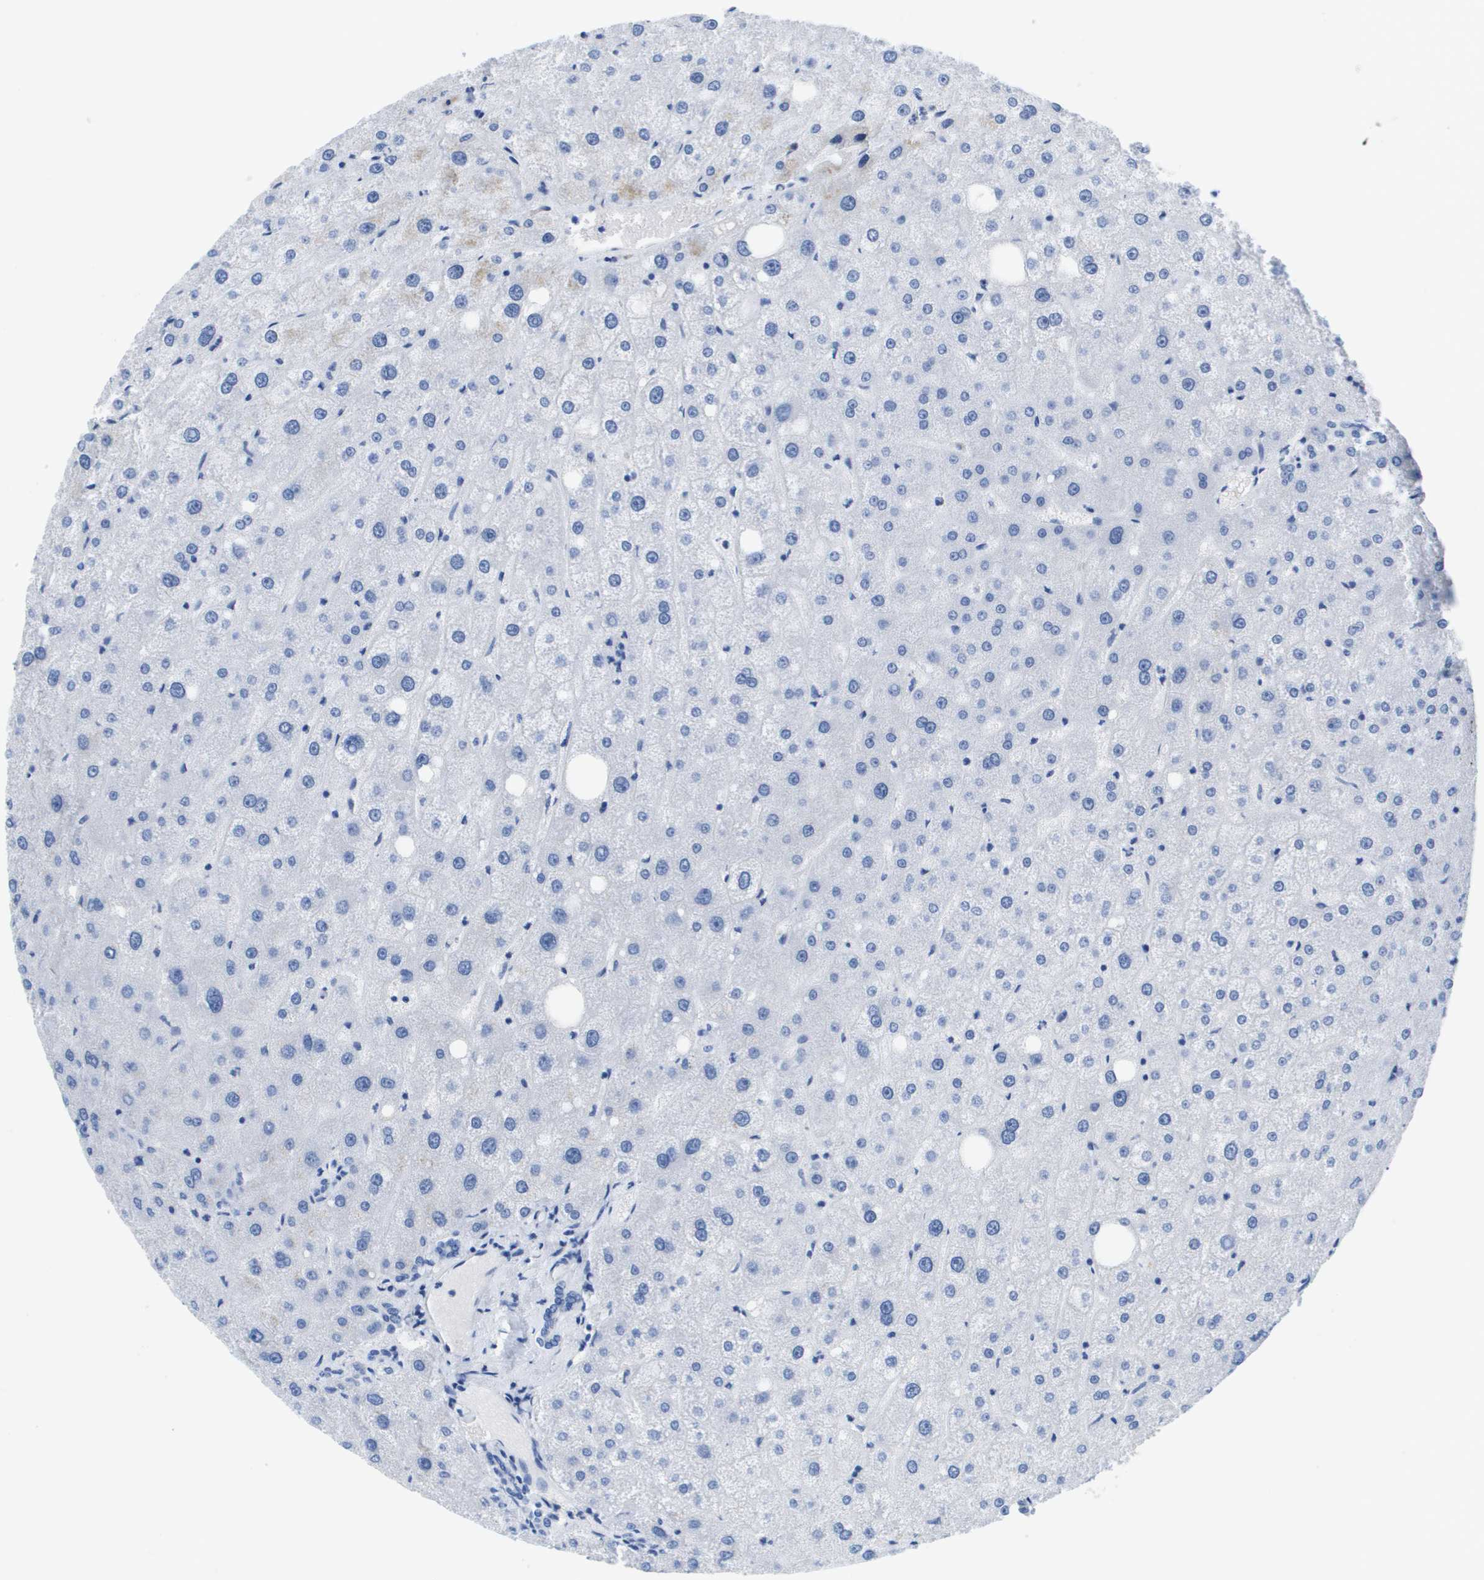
{"staining": {"intensity": "negative", "quantity": "none", "location": "none"}, "tissue": "liver", "cell_type": "Cholangiocytes", "image_type": "normal", "snomed": [{"axis": "morphology", "description": "Normal tissue, NOS"}, {"axis": "topography", "description": "Liver"}], "caption": "This is an IHC photomicrograph of benign human liver. There is no expression in cholangiocytes.", "gene": "APOA1", "patient": {"sex": "male", "age": 73}}